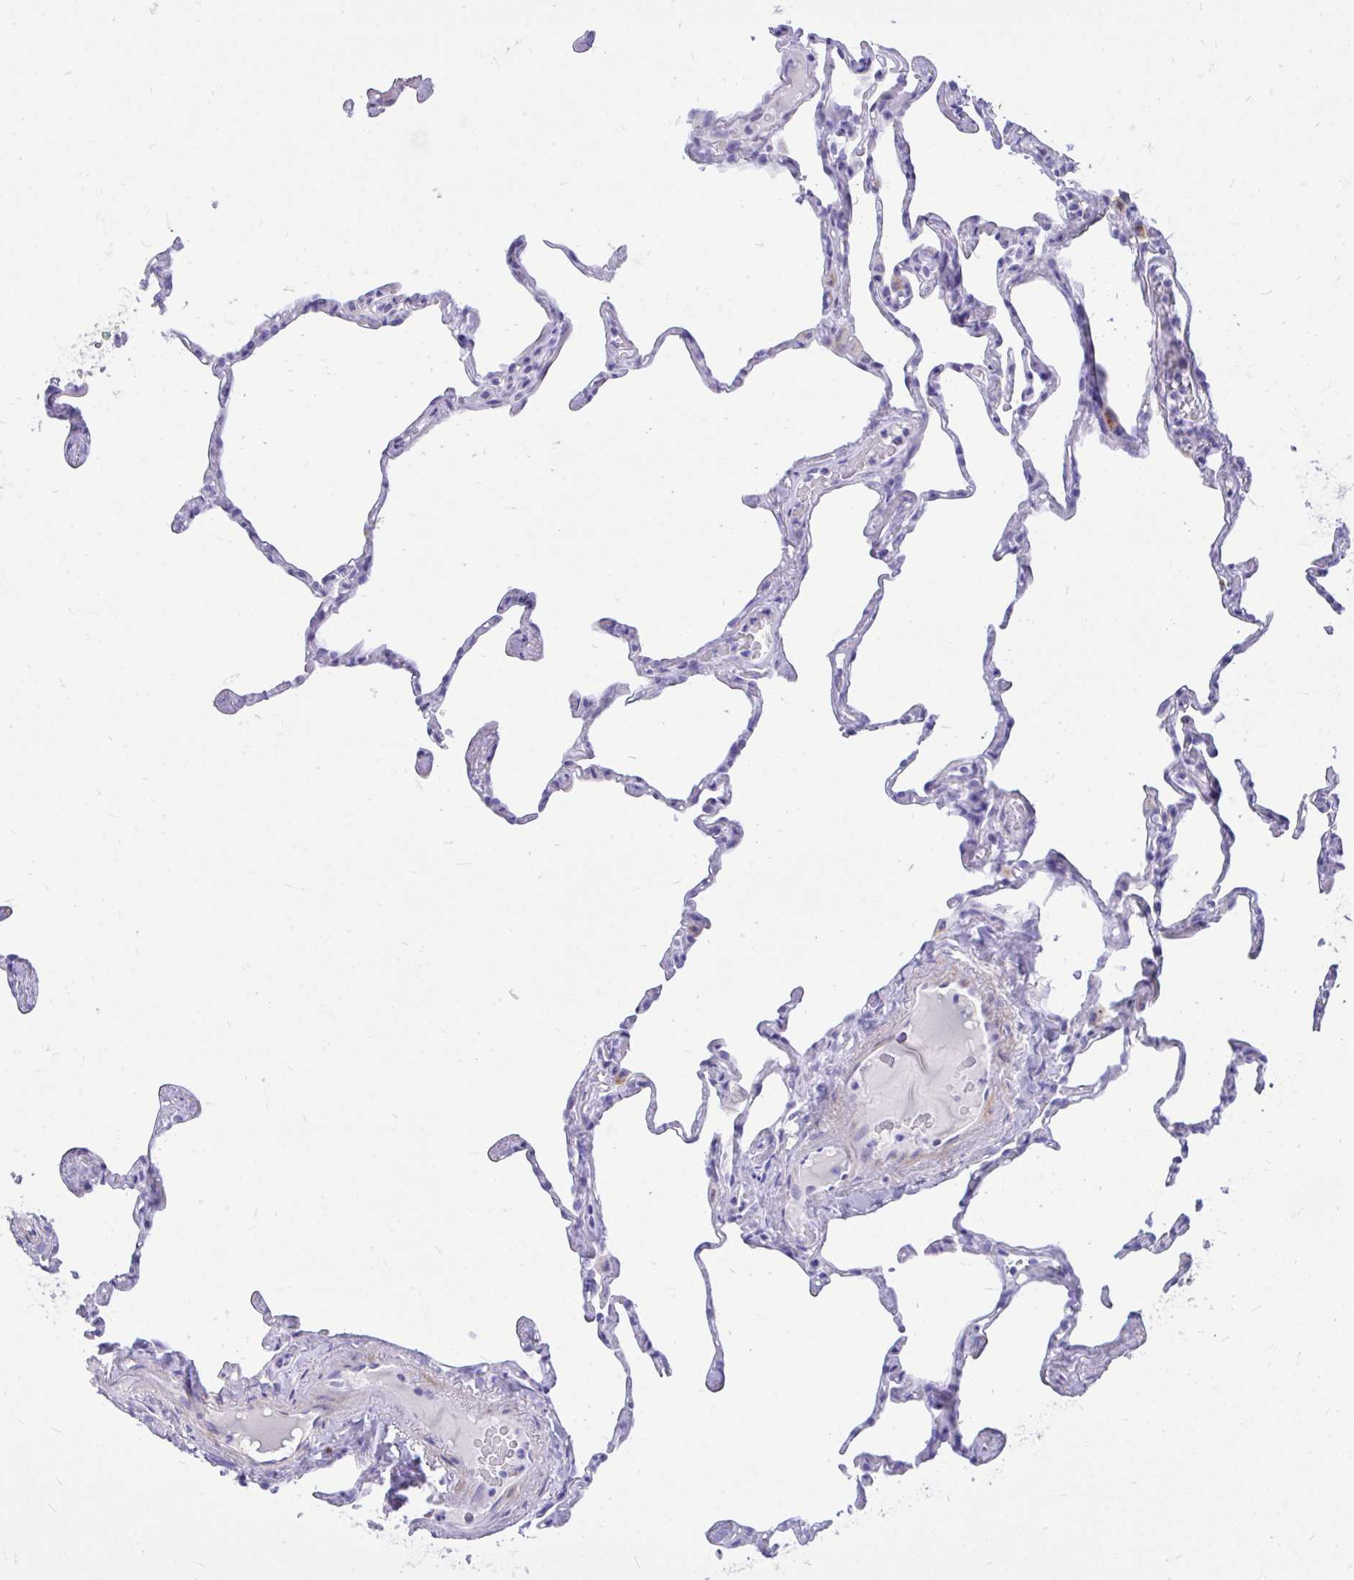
{"staining": {"intensity": "negative", "quantity": "none", "location": "none"}, "tissue": "lung", "cell_type": "Alveolar cells", "image_type": "normal", "snomed": [{"axis": "morphology", "description": "Normal tissue, NOS"}, {"axis": "topography", "description": "Lung"}], "caption": "Alveolar cells show no significant protein staining in benign lung. The staining is performed using DAB brown chromogen with nuclei counter-stained in using hematoxylin.", "gene": "ANKDD1B", "patient": {"sex": "male", "age": 65}}